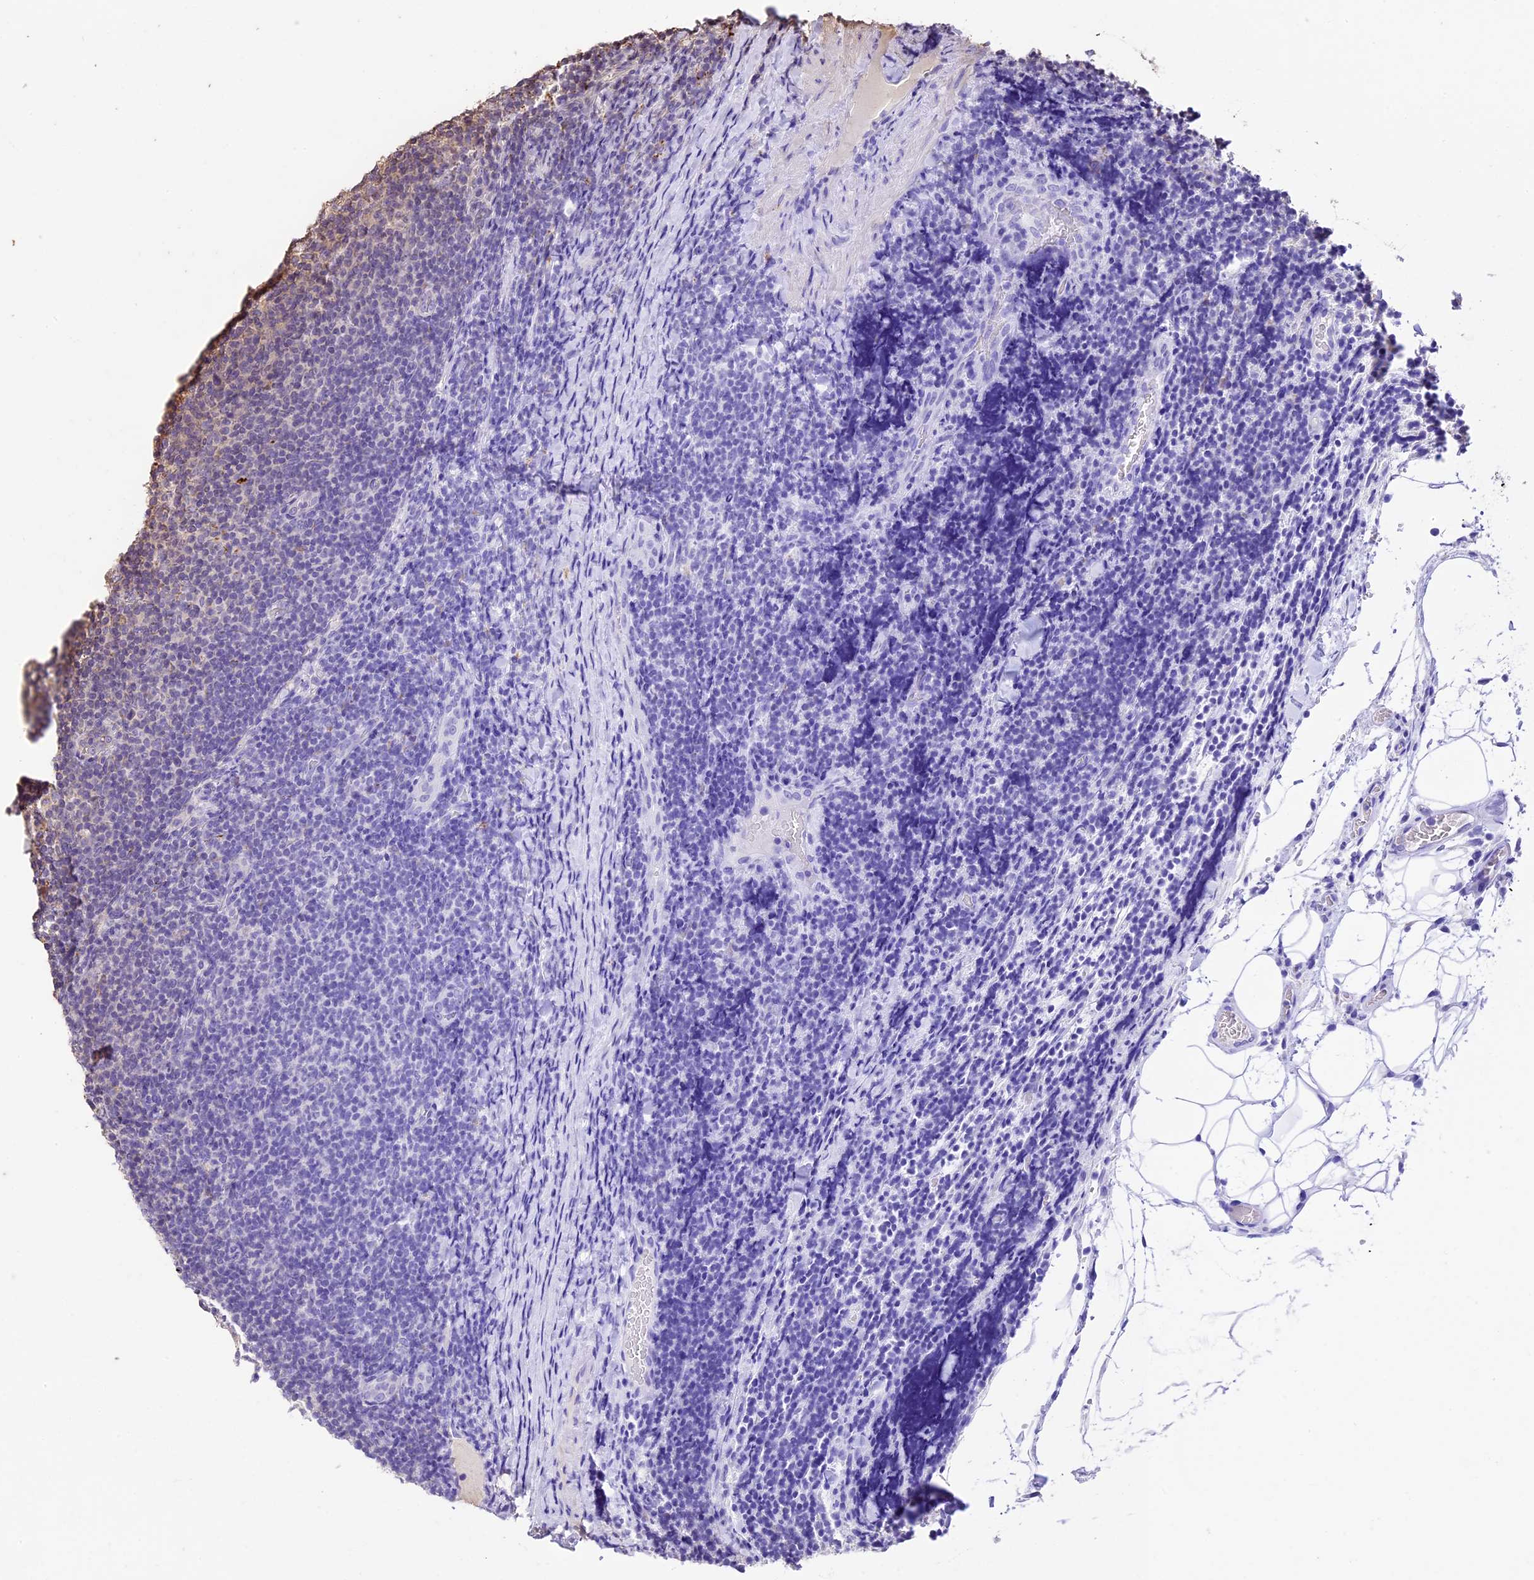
{"staining": {"intensity": "weak", "quantity": "25%-75%", "location": "cytoplasmic/membranous"}, "tissue": "lymphoma", "cell_type": "Tumor cells", "image_type": "cancer", "snomed": [{"axis": "morphology", "description": "Malignant lymphoma, non-Hodgkin's type, Low grade"}, {"axis": "topography", "description": "Lymph node"}], "caption": "This micrograph demonstrates malignant lymphoma, non-Hodgkin's type (low-grade) stained with IHC to label a protein in brown. The cytoplasmic/membranous of tumor cells show weak positivity for the protein. Nuclei are counter-stained blue.", "gene": "CRLF1", "patient": {"sex": "male", "age": 66}}